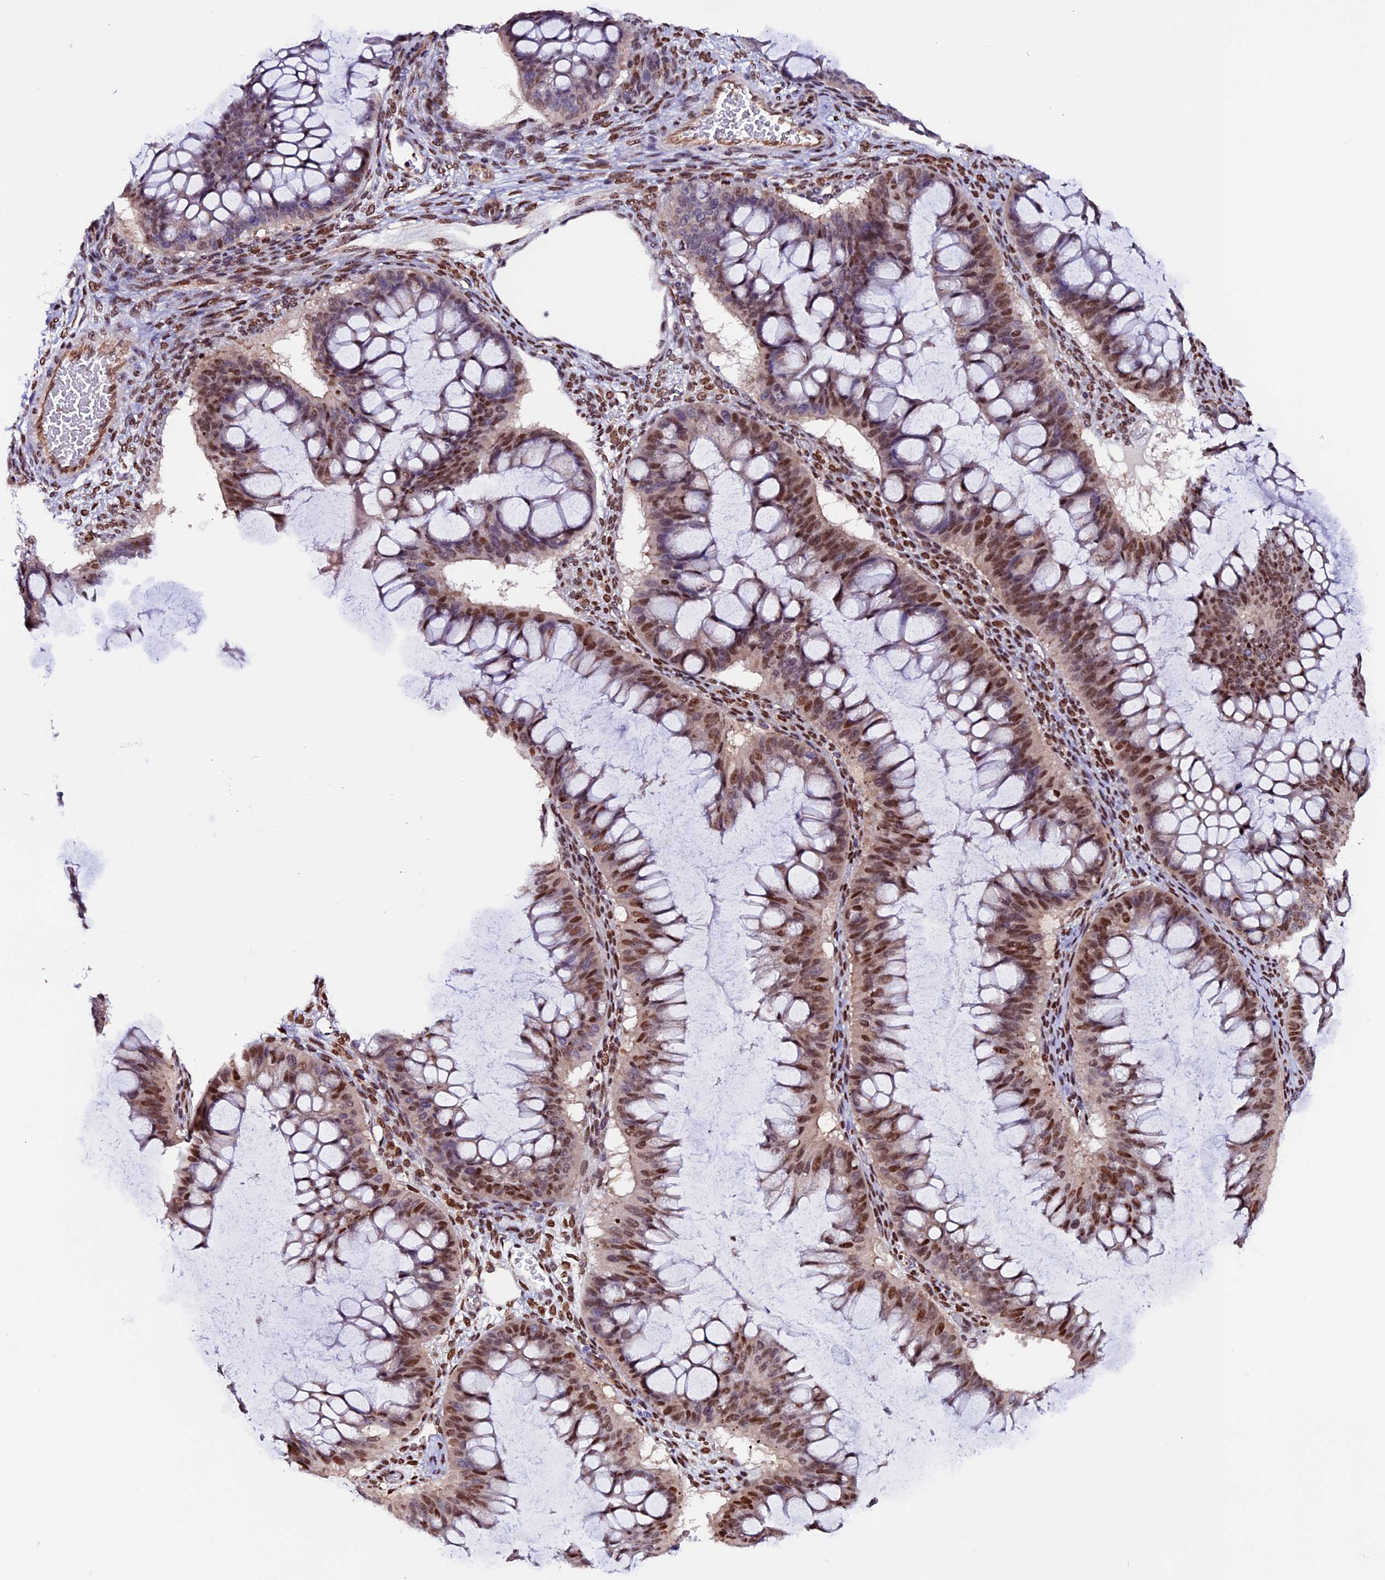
{"staining": {"intensity": "moderate", "quantity": ">75%", "location": "nuclear"}, "tissue": "ovarian cancer", "cell_type": "Tumor cells", "image_type": "cancer", "snomed": [{"axis": "morphology", "description": "Cystadenocarcinoma, mucinous, NOS"}, {"axis": "topography", "description": "Ovary"}], "caption": "Ovarian mucinous cystadenocarcinoma stained for a protein reveals moderate nuclear positivity in tumor cells. (DAB (3,3'-diaminobenzidine) IHC with brightfield microscopy, high magnification).", "gene": "RINL", "patient": {"sex": "female", "age": 73}}